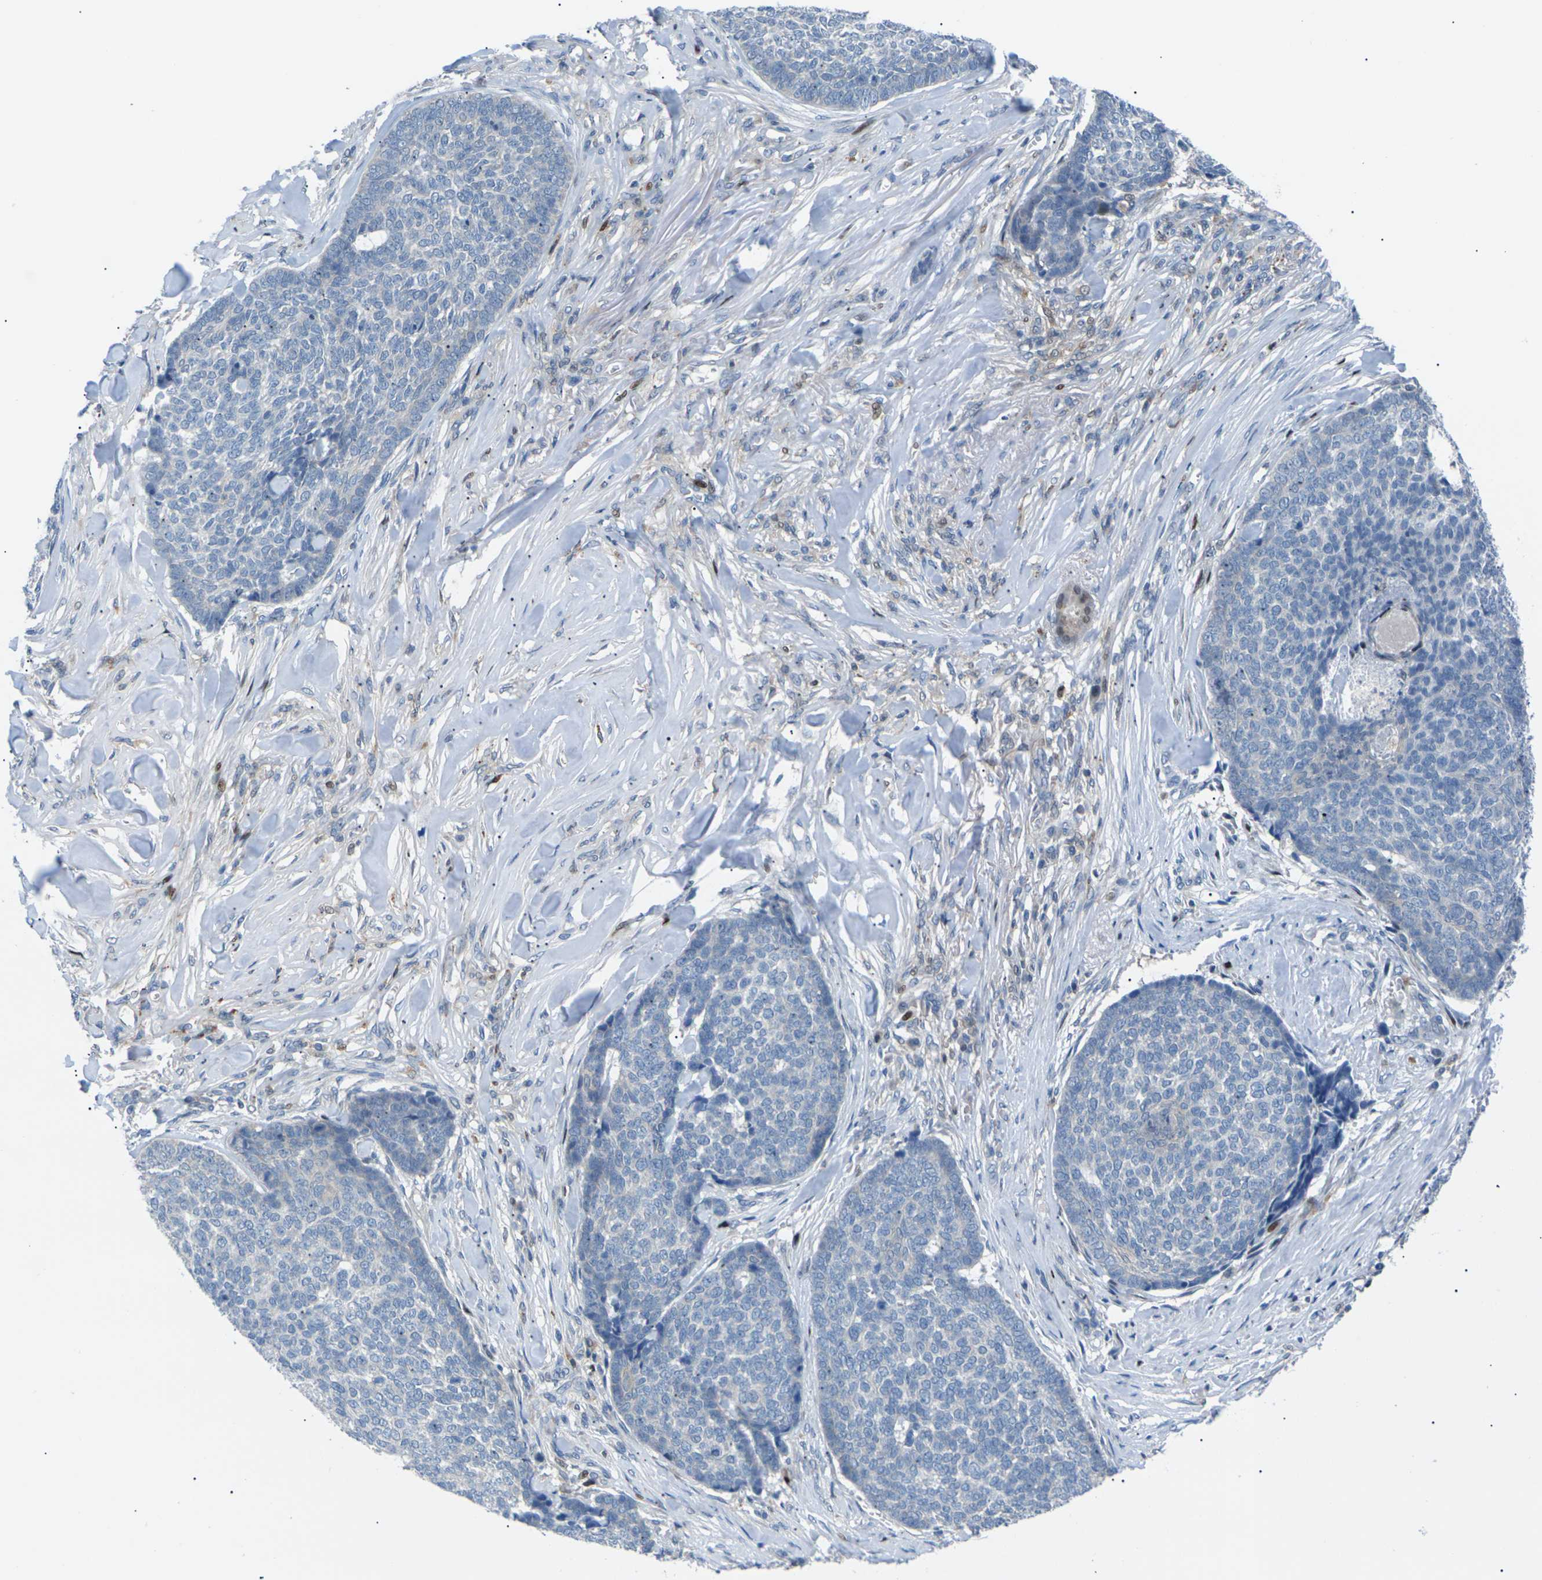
{"staining": {"intensity": "negative", "quantity": "none", "location": "none"}, "tissue": "skin cancer", "cell_type": "Tumor cells", "image_type": "cancer", "snomed": [{"axis": "morphology", "description": "Basal cell carcinoma"}, {"axis": "topography", "description": "Skin"}], "caption": "IHC histopathology image of human skin cancer (basal cell carcinoma) stained for a protein (brown), which reveals no expression in tumor cells.", "gene": "RPS6KA3", "patient": {"sex": "male", "age": 84}}